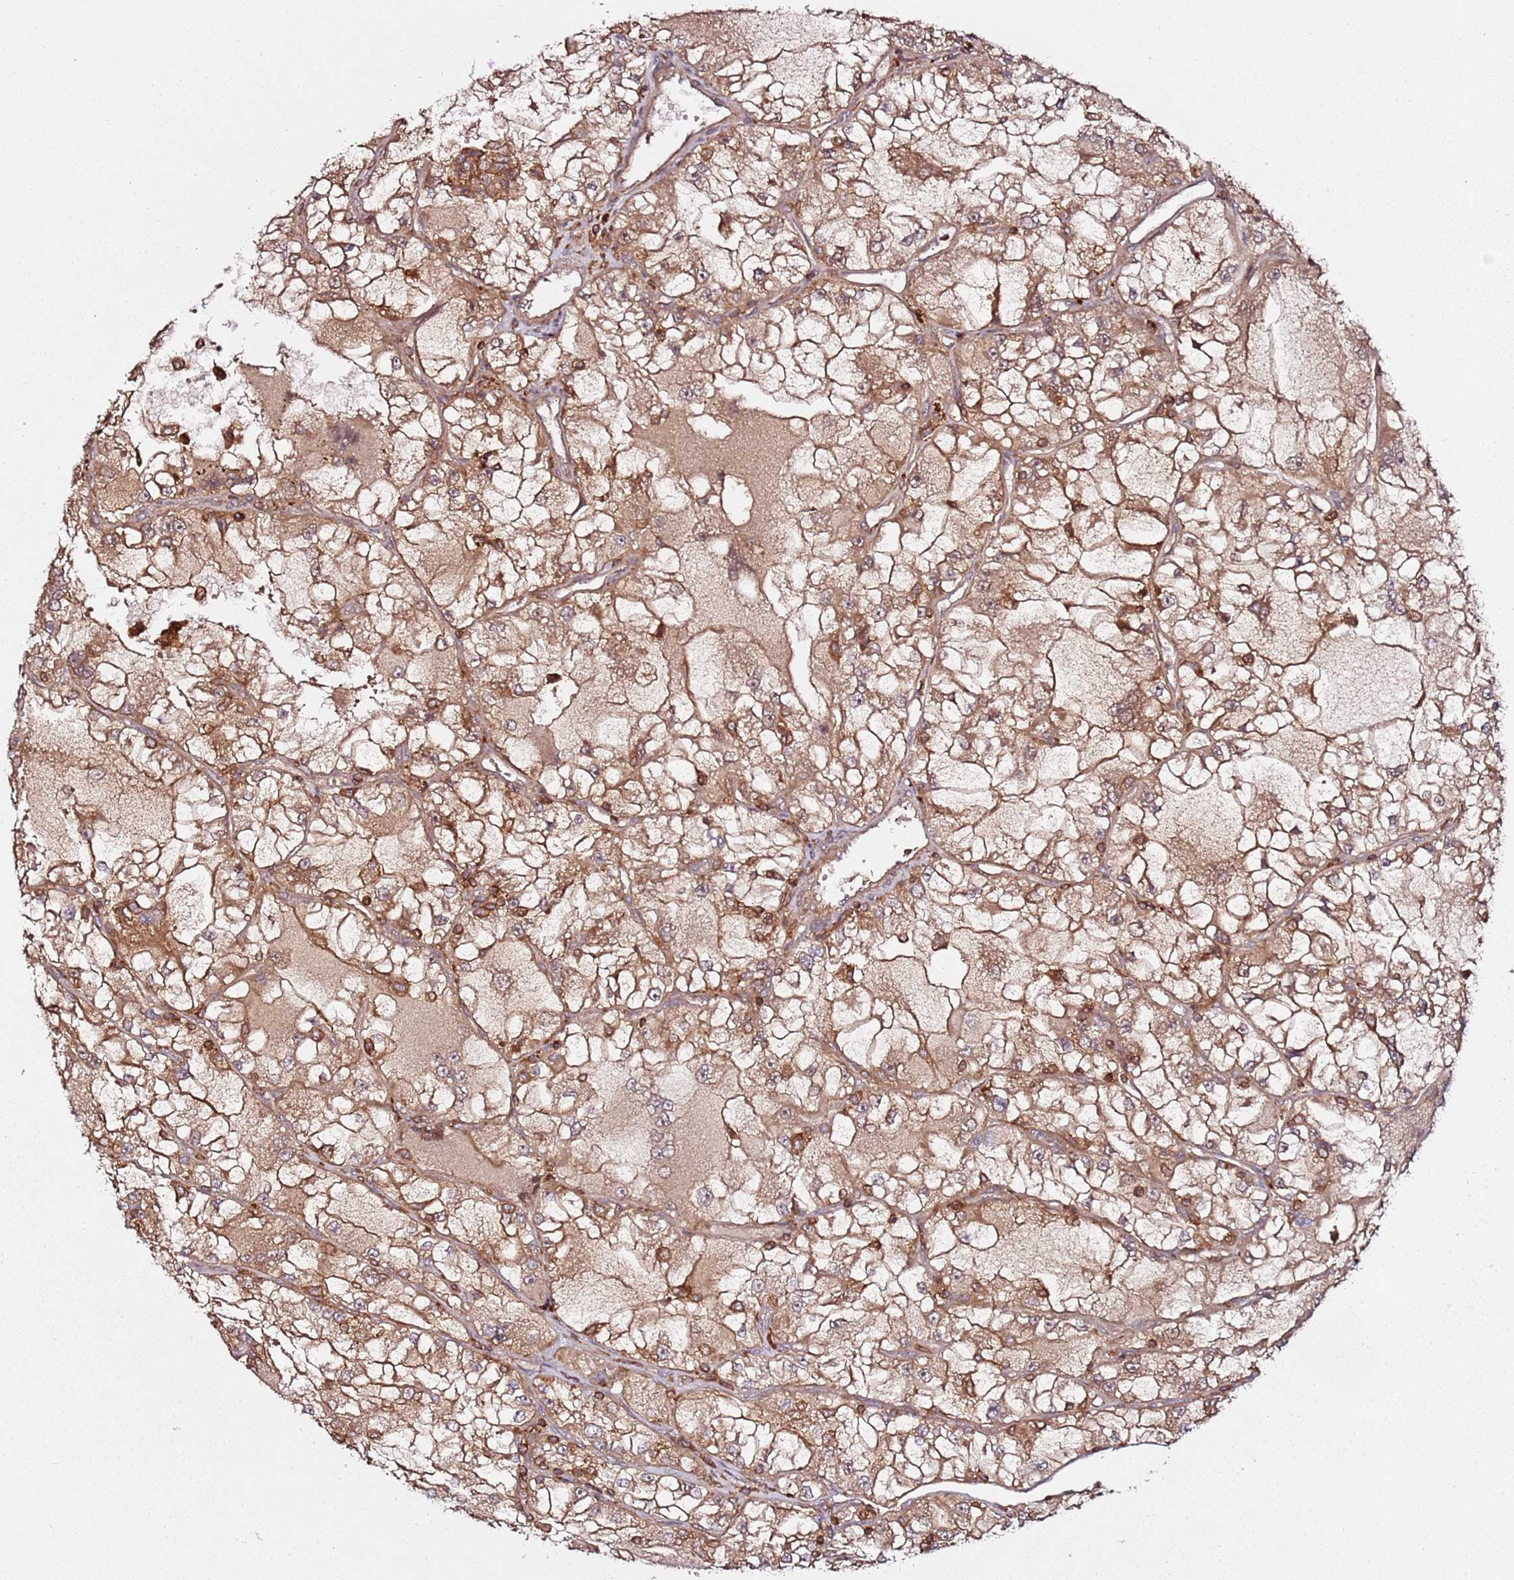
{"staining": {"intensity": "moderate", "quantity": ">75%", "location": "cytoplasmic/membranous"}, "tissue": "renal cancer", "cell_type": "Tumor cells", "image_type": "cancer", "snomed": [{"axis": "morphology", "description": "Adenocarcinoma, NOS"}, {"axis": "topography", "description": "Kidney"}], "caption": "Moderate cytoplasmic/membranous staining is present in approximately >75% of tumor cells in renal cancer (adenocarcinoma).", "gene": "PRMT7", "patient": {"sex": "female", "age": 72}}